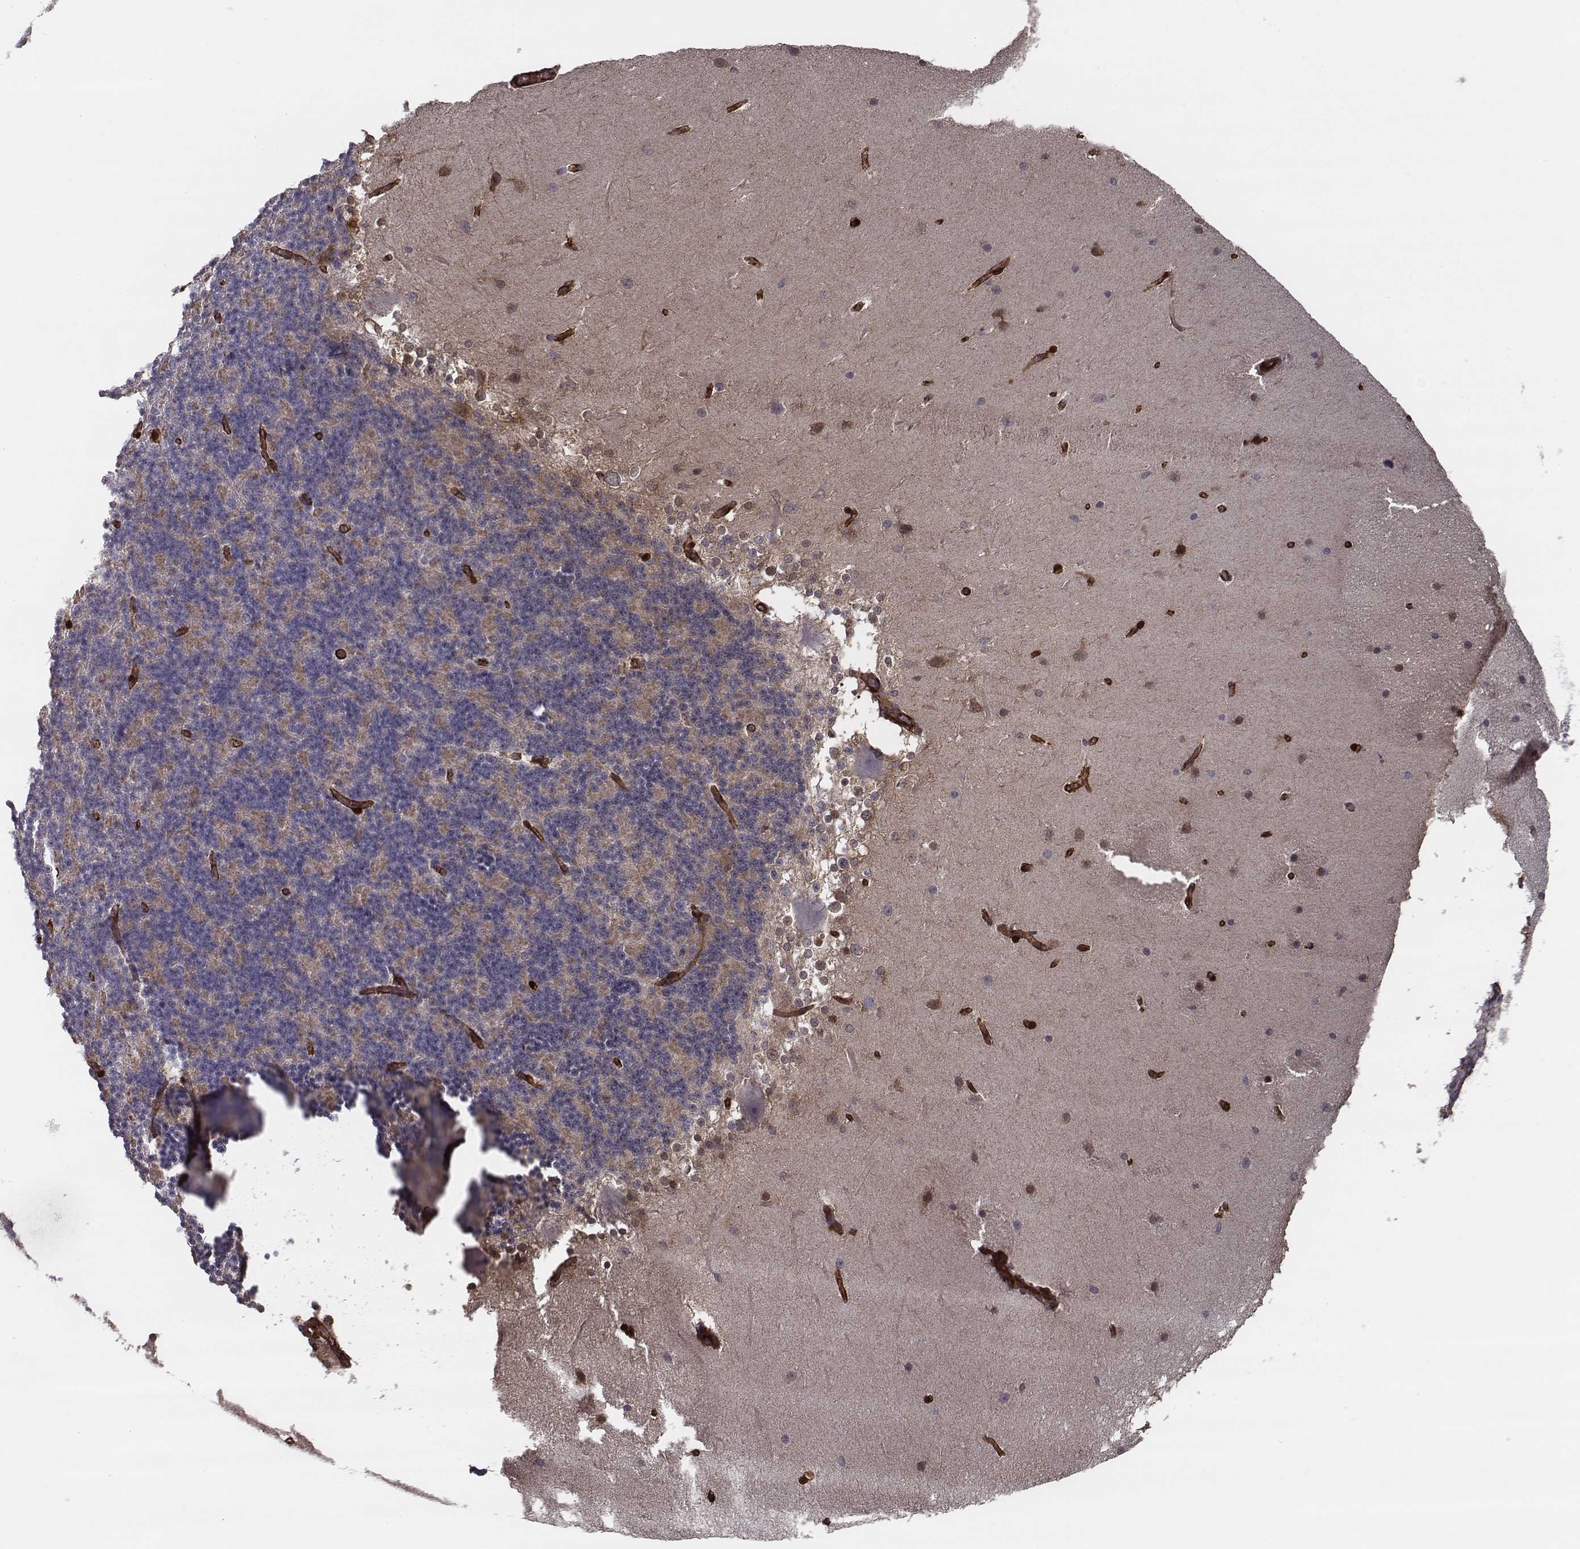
{"staining": {"intensity": "negative", "quantity": "none", "location": "none"}, "tissue": "cerebellum", "cell_type": "Cells in granular layer", "image_type": "normal", "snomed": [{"axis": "morphology", "description": "Normal tissue, NOS"}, {"axis": "topography", "description": "Cerebellum"}], "caption": "Cerebellum was stained to show a protein in brown. There is no significant expression in cells in granular layer. (IHC, brightfield microscopy, high magnification).", "gene": "ISYNA1", "patient": {"sex": "female", "age": 19}}